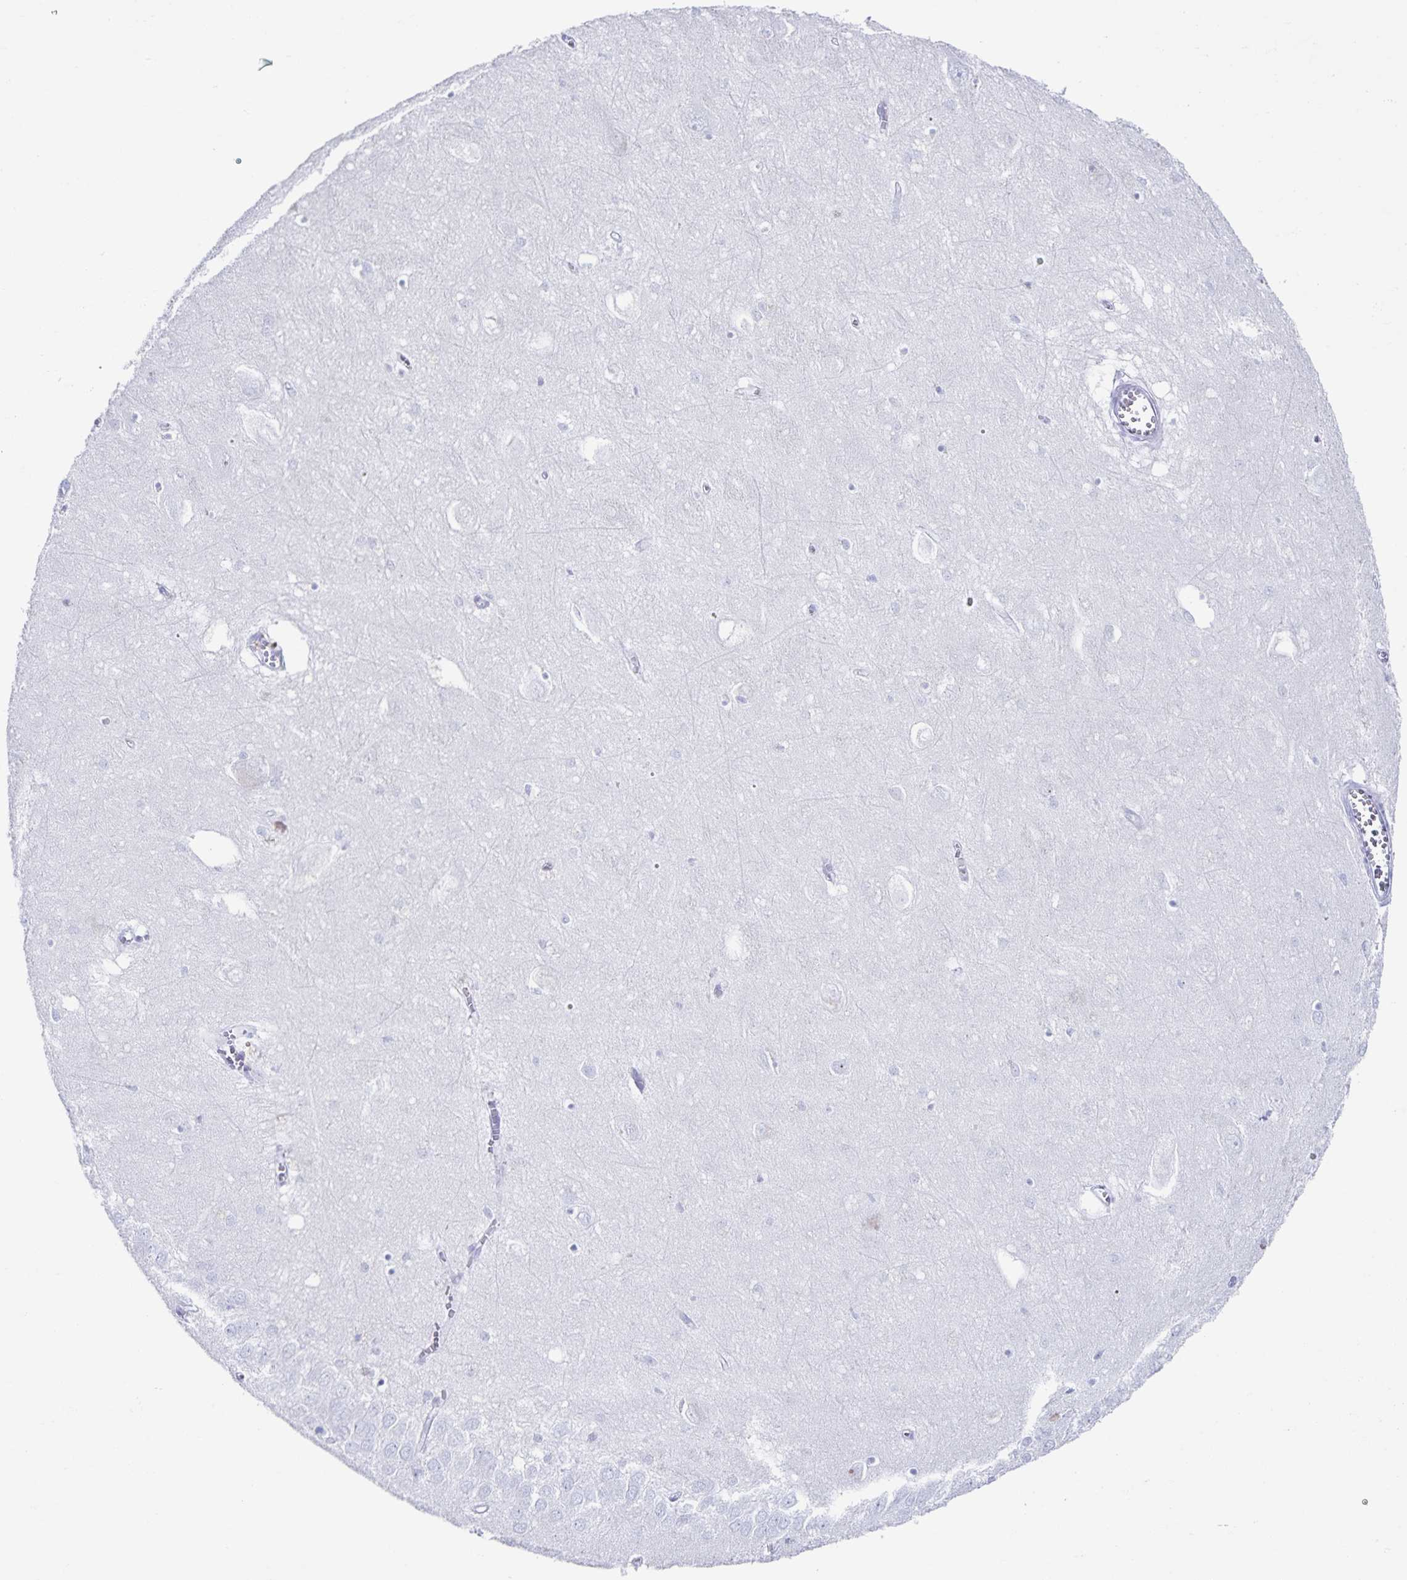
{"staining": {"intensity": "negative", "quantity": "none", "location": "none"}, "tissue": "hippocampus", "cell_type": "Glial cells", "image_type": "normal", "snomed": [{"axis": "morphology", "description": "Normal tissue, NOS"}, {"axis": "topography", "description": "Hippocampus"}], "caption": "IHC micrograph of benign hippocampus stained for a protein (brown), which demonstrates no positivity in glial cells. The staining is performed using DAB brown chromogen with nuclei counter-stained in using hematoxylin.", "gene": "C12orf56", "patient": {"sex": "female", "age": 64}}